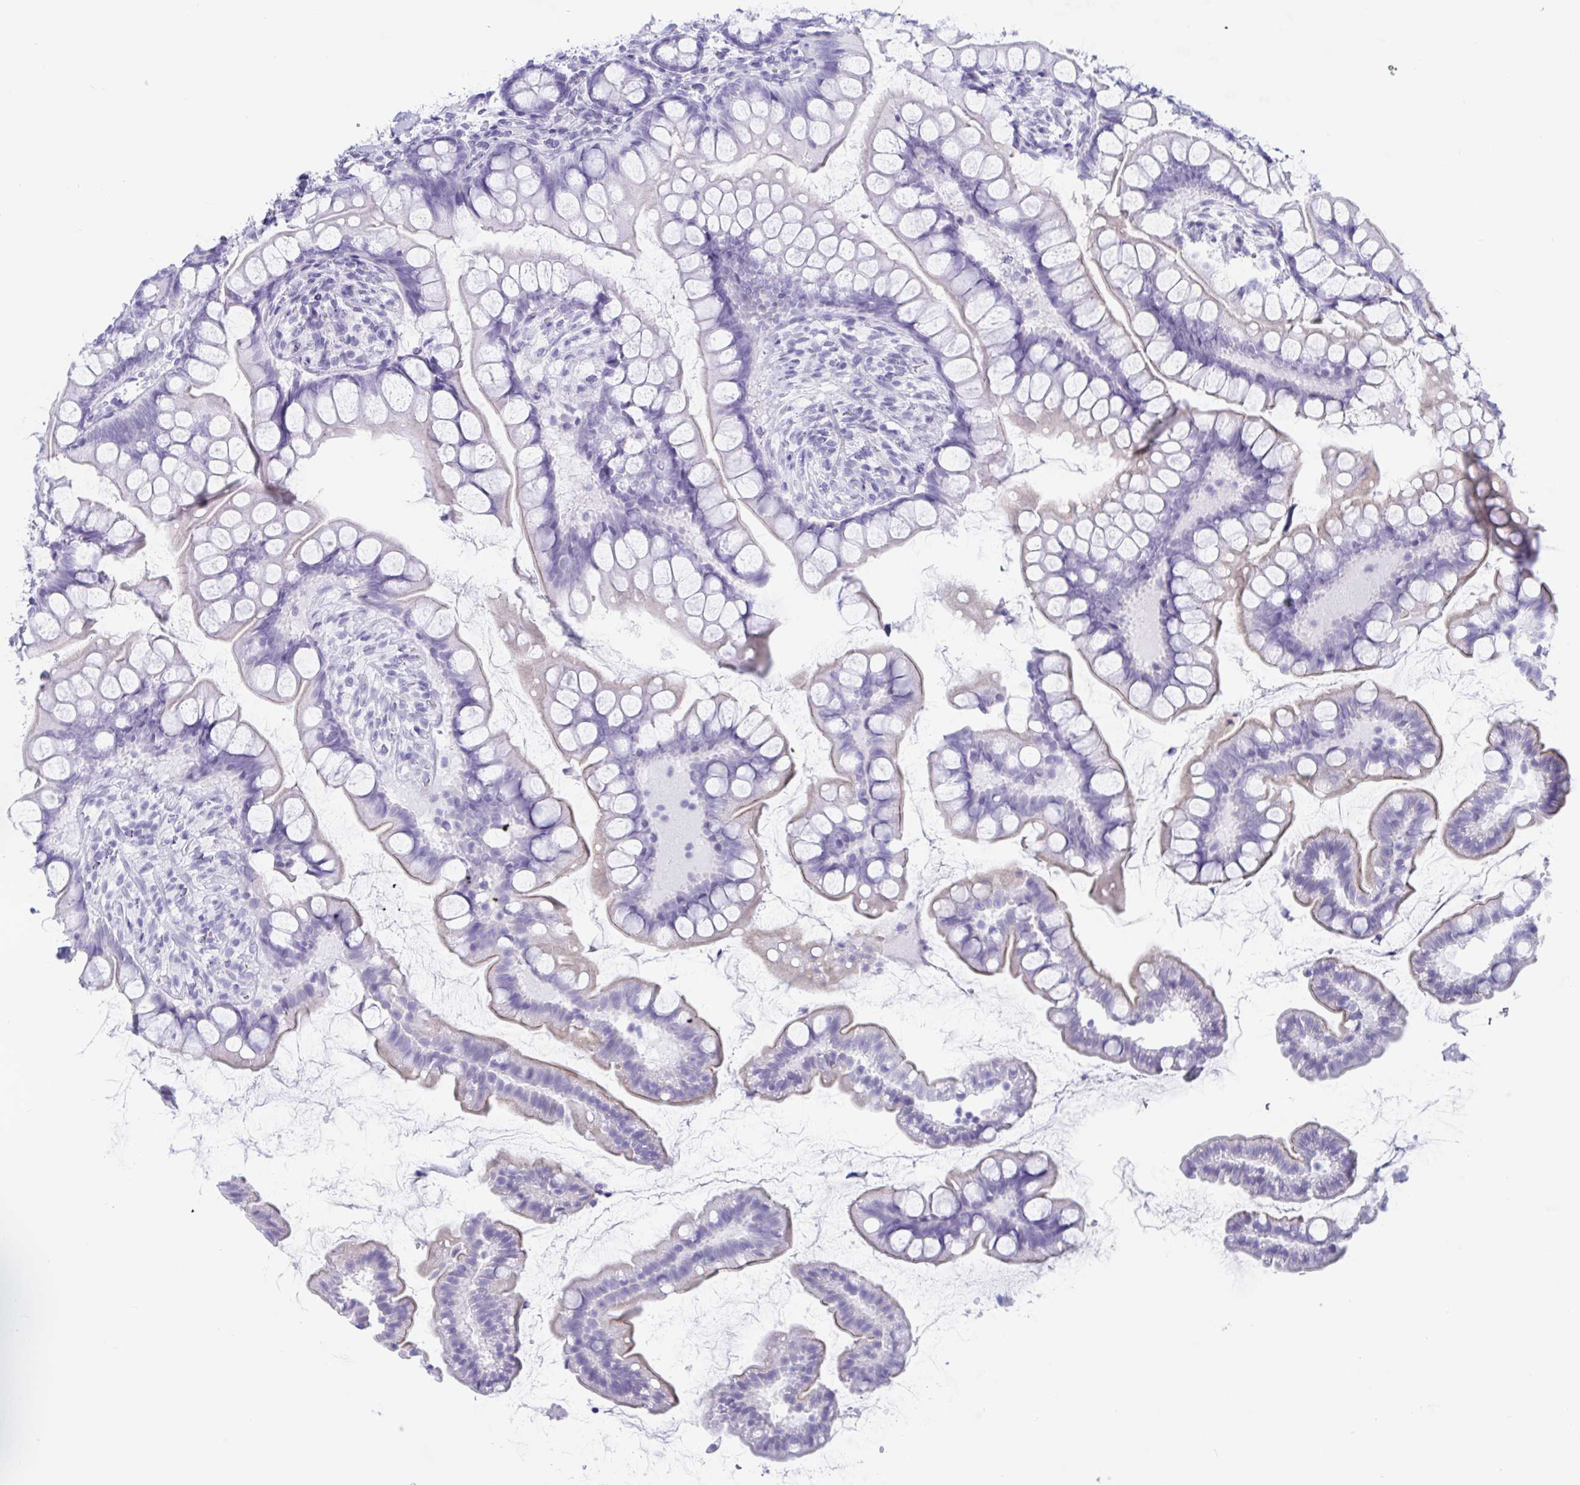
{"staining": {"intensity": "weak", "quantity": "<25%", "location": "cytoplasmic/membranous"}, "tissue": "small intestine", "cell_type": "Glandular cells", "image_type": "normal", "snomed": [{"axis": "morphology", "description": "Normal tissue, NOS"}, {"axis": "topography", "description": "Small intestine"}], "caption": "Immunohistochemical staining of normal human small intestine demonstrates no significant positivity in glandular cells.", "gene": "CDX4", "patient": {"sex": "male", "age": 70}}